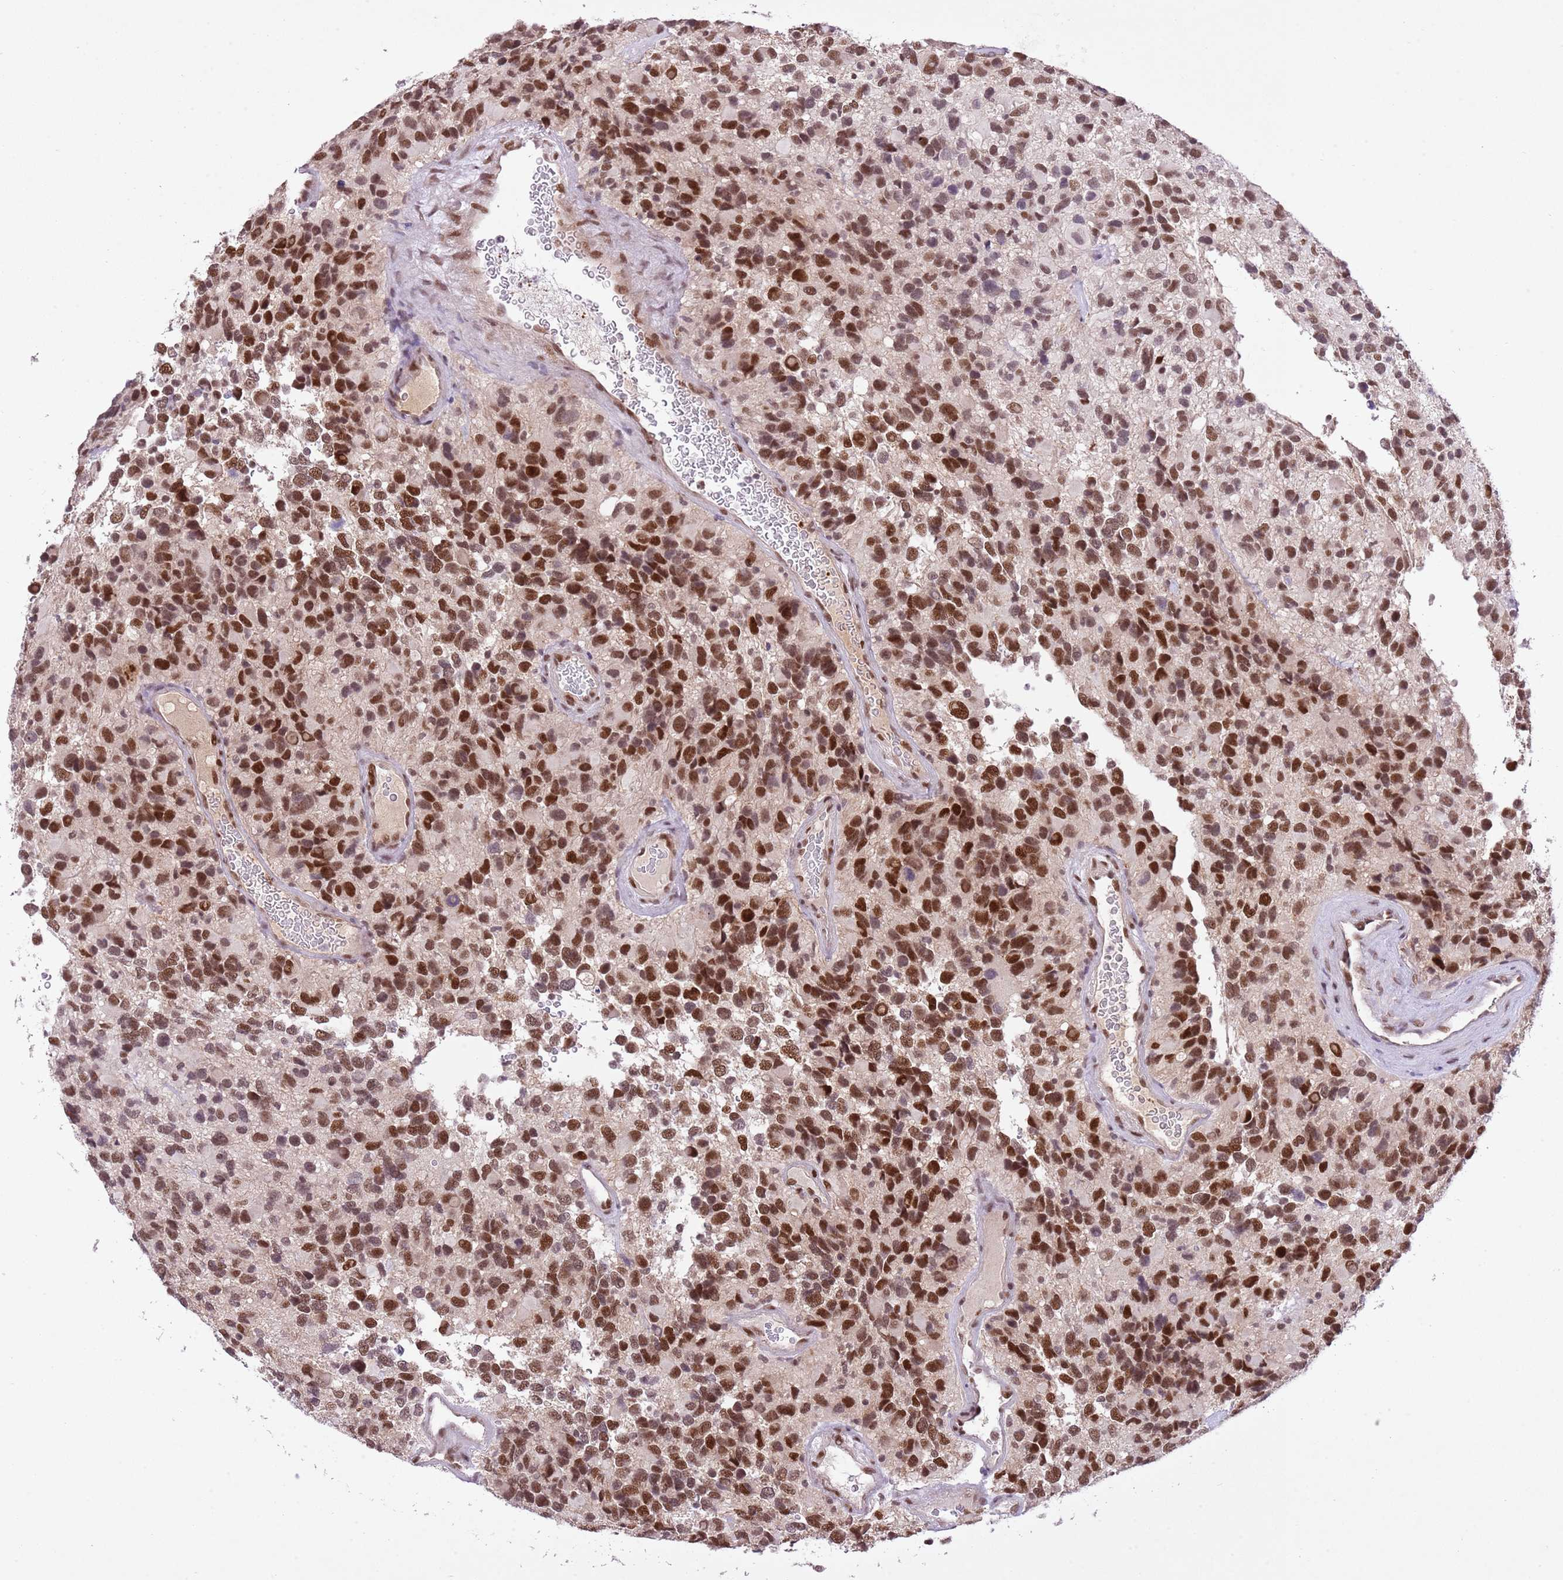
{"staining": {"intensity": "strong", "quantity": ">75%", "location": "nuclear"}, "tissue": "glioma", "cell_type": "Tumor cells", "image_type": "cancer", "snomed": [{"axis": "morphology", "description": "Glioma, malignant, High grade"}, {"axis": "topography", "description": "Brain"}], "caption": "About >75% of tumor cells in human malignant glioma (high-grade) show strong nuclear protein positivity as visualized by brown immunohistochemical staining.", "gene": "NACC2", "patient": {"sex": "male", "age": 77}}